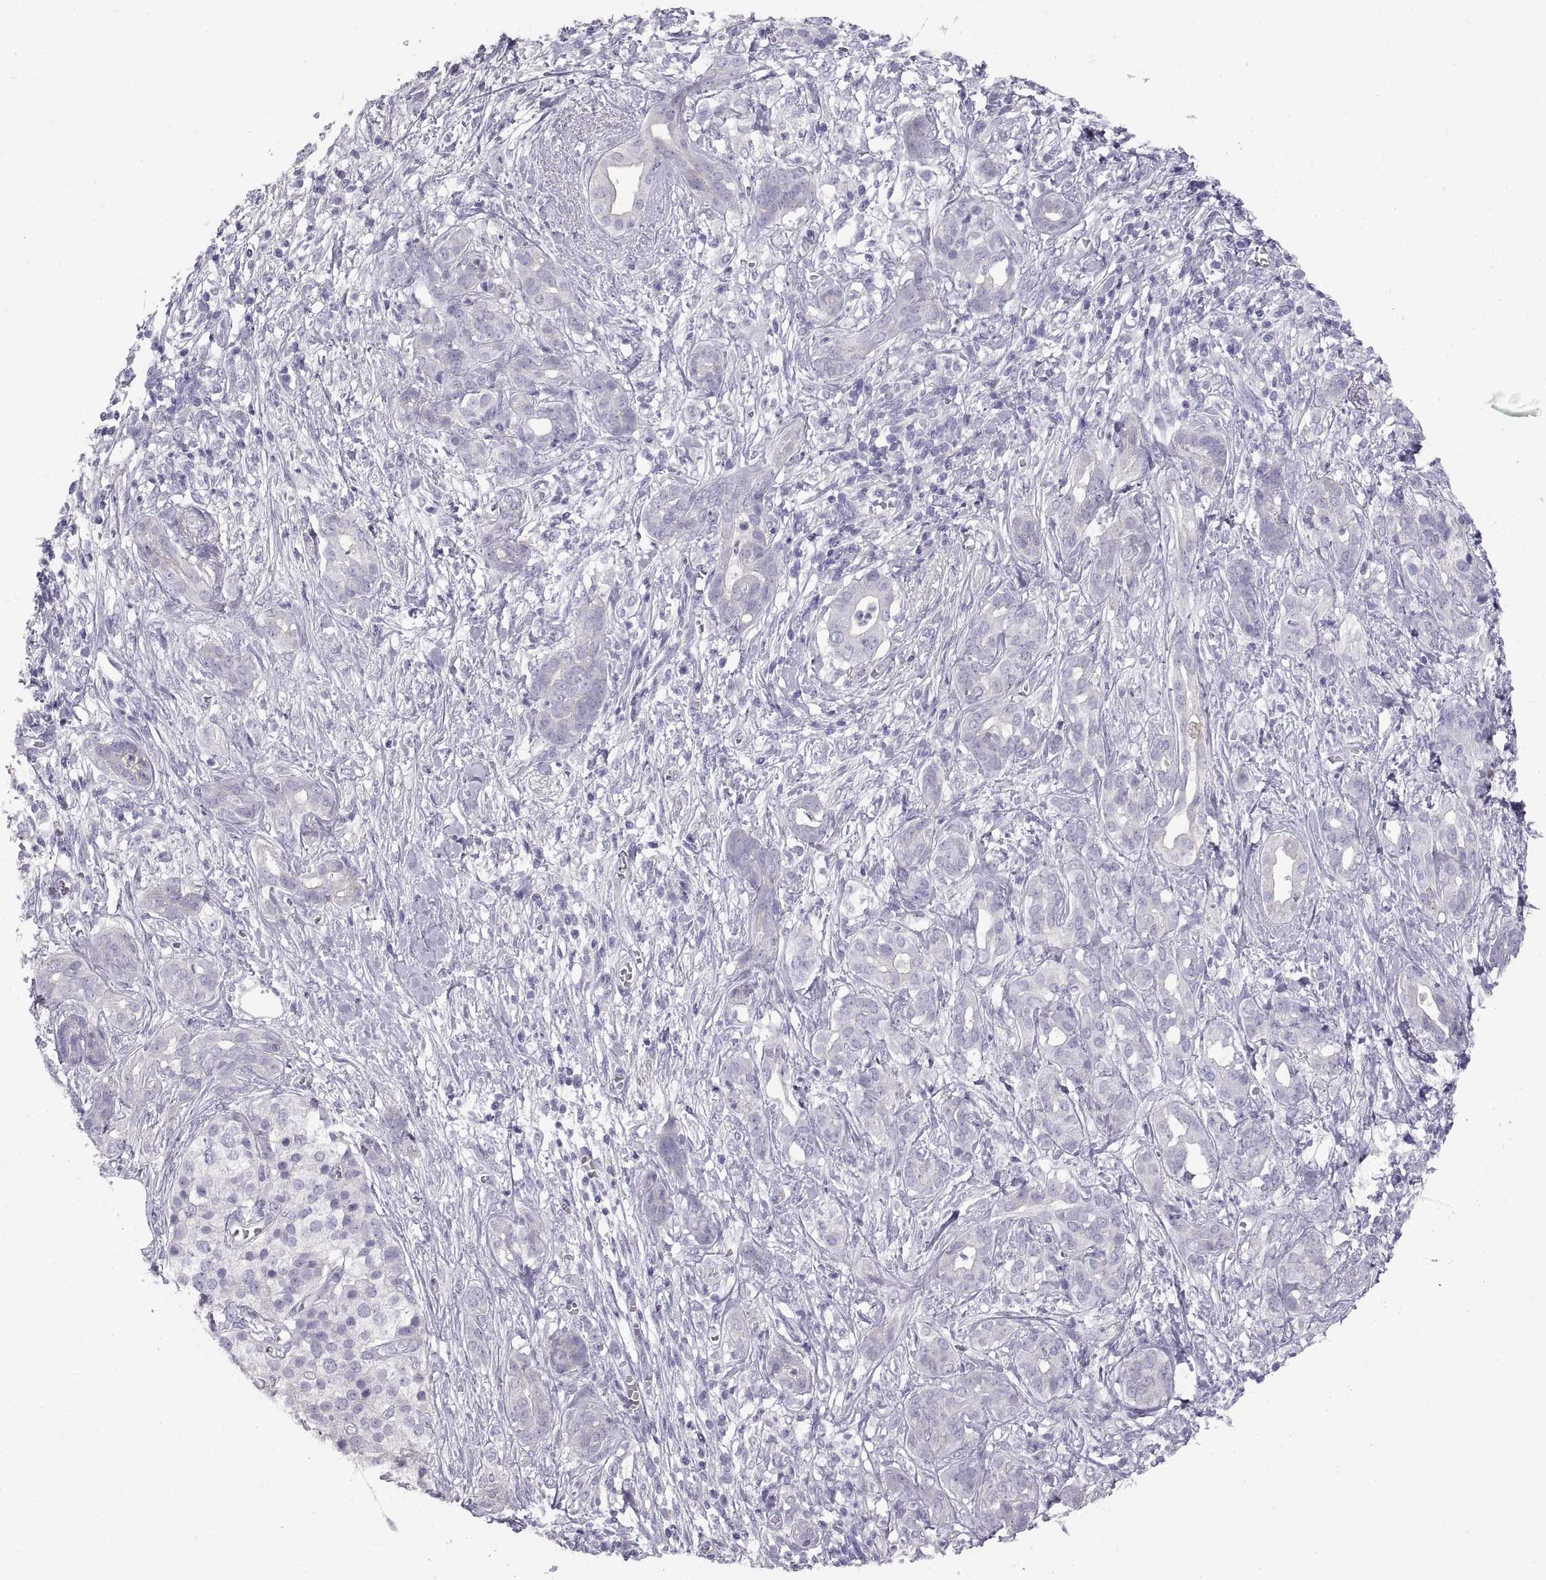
{"staining": {"intensity": "negative", "quantity": "none", "location": "none"}, "tissue": "pancreatic cancer", "cell_type": "Tumor cells", "image_type": "cancer", "snomed": [{"axis": "morphology", "description": "Adenocarcinoma, NOS"}, {"axis": "topography", "description": "Pancreas"}], "caption": "A high-resolution histopathology image shows IHC staining of pancreatic cancer (adenocarcinoma), which demonstrates no significant positivity in tumor cells. Nuclei are stained in blue.", "gene": "CRYBB3", "patient": {"sex": "male", "age": 61}}